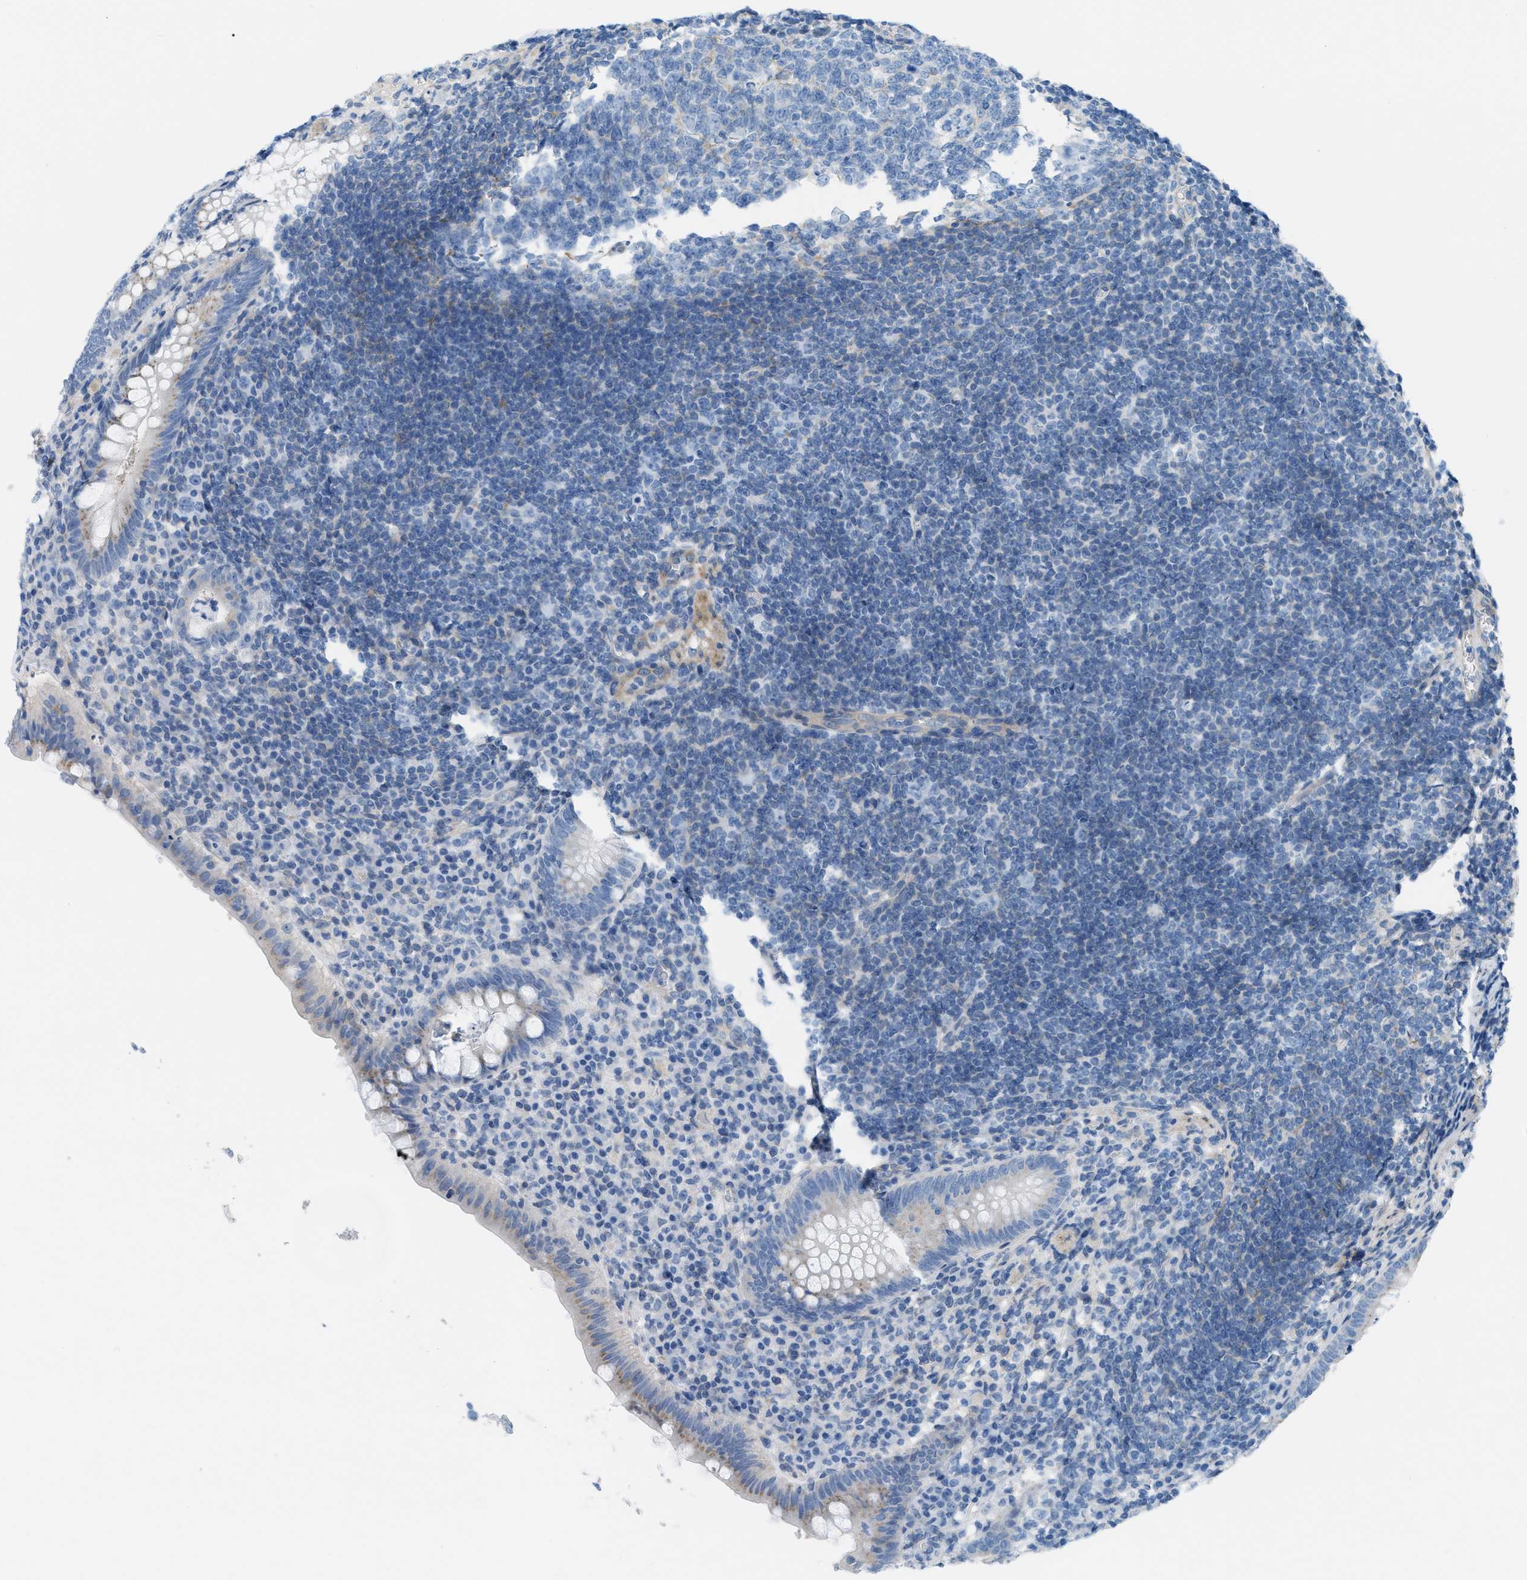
{"staining": {"intensity": "weak", "quantity": "<25%", "location": "cytoplasmic/membranous"}, "tissue": "appendix", "cell_type": "Glandular cells", "image_type": "normal", "snomed": [{"axis": "morphology", "description": "Normal tissue, NOS"}, {"axis": "topography", "description": "Appendix"}], "caption": "An image of human appendix is negative for staining in glandular cells. The staining was performed using DAB to visualize the protein expression in brown, while the nuclei were stained in blue with hematoxylin (Magnification: 20x).", "gene": "ASGR1", "patient": {"sex": "male", "age": 56}}